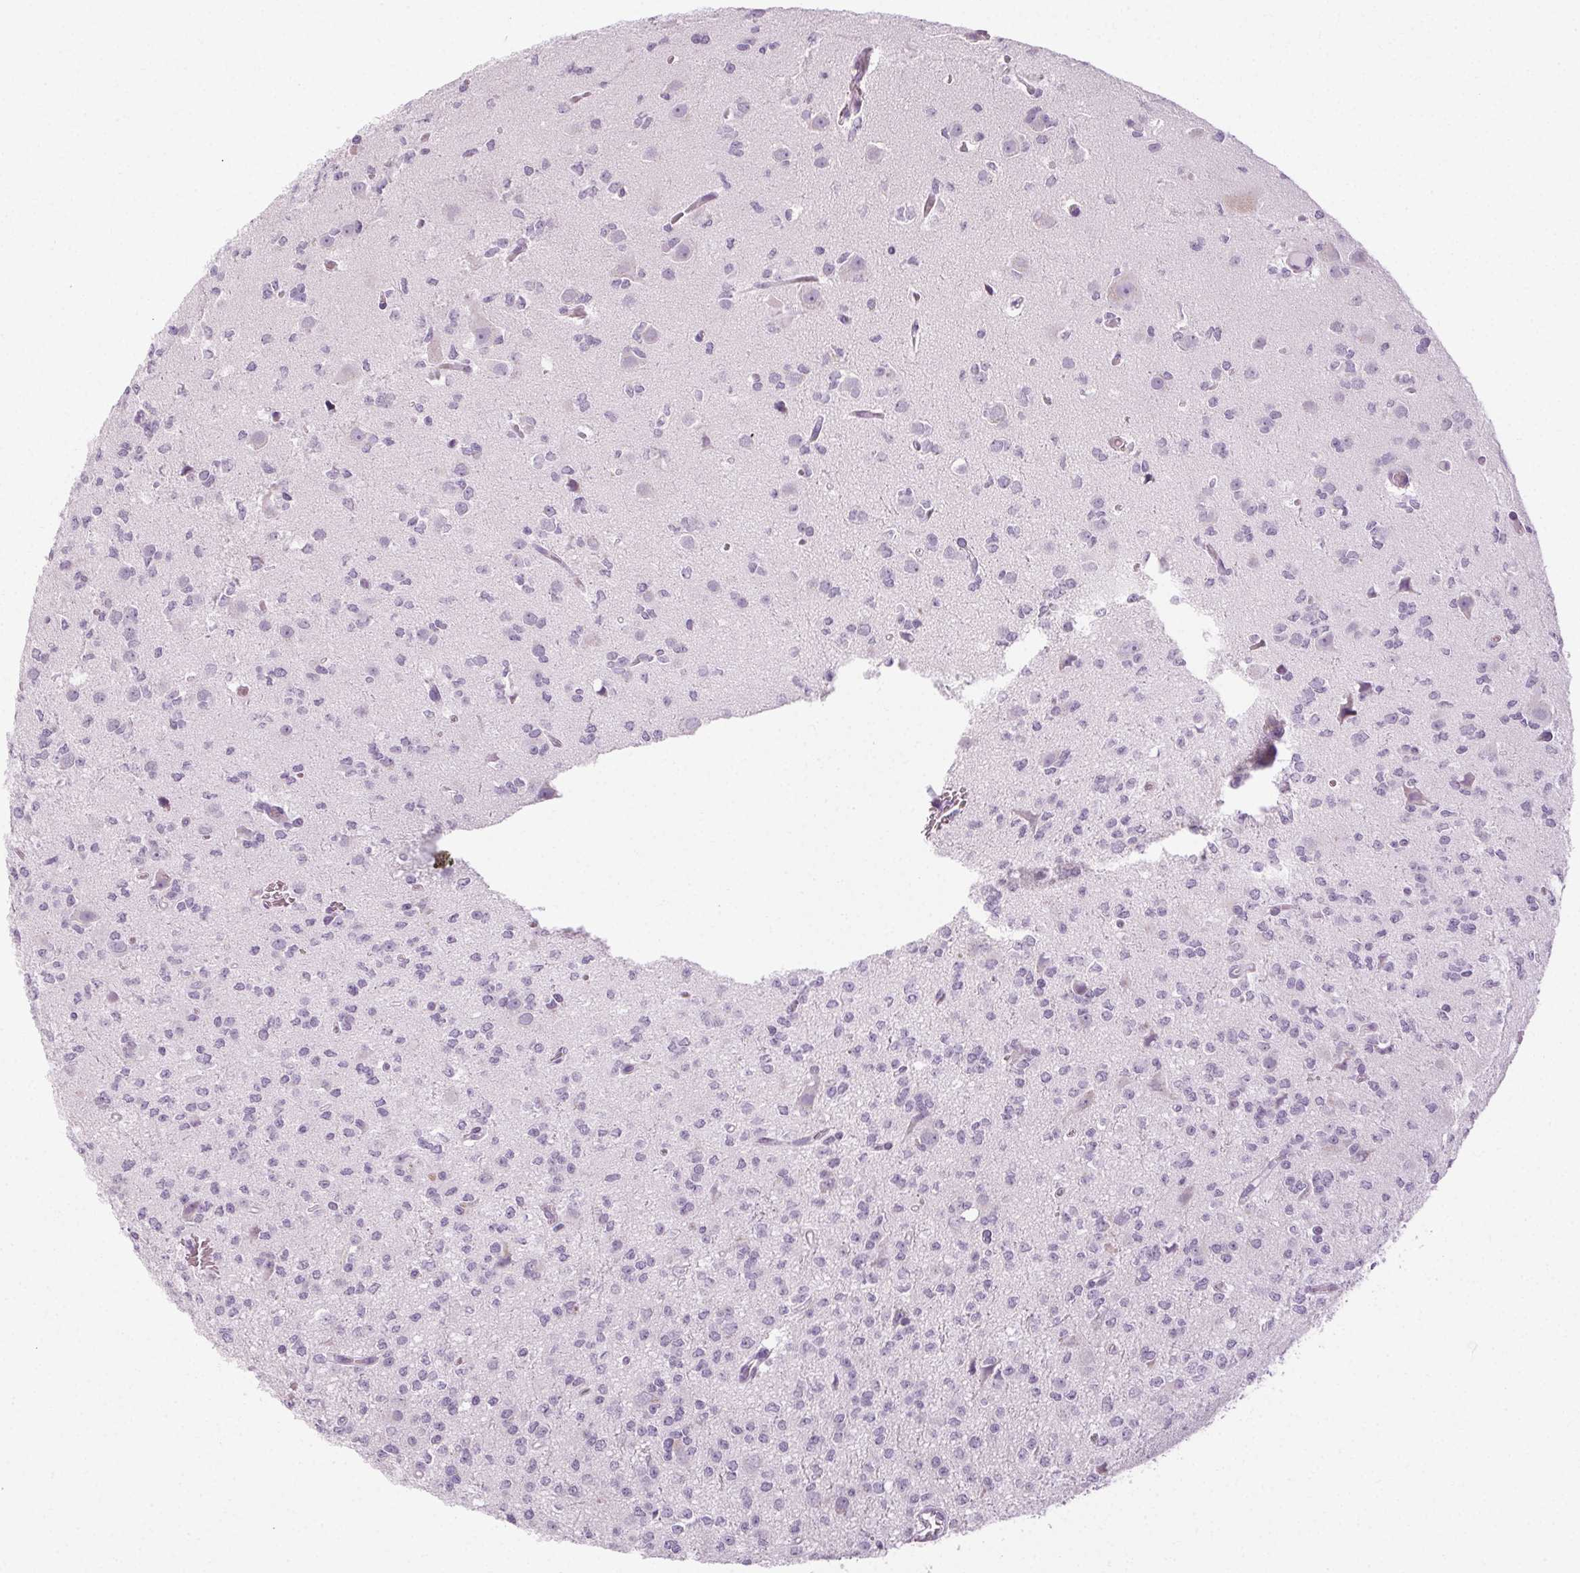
{"staining": {"intensity": "negative", "quantity": "none", "location": "none"}, "tissue": "glioma", "cell_type": "Tumor cells", "image_type": "cancer", "snomed": [{"axis": "morphology", "description": "Glioma, malignant, Low grade"}, {"axis": "topography", "description": "Brain"}], "caption": "Malignant glioma (low-grade) was stained to show a protein in brown. There is no significant staining in tumor cells. (DAB immunohistochemistry (IHC) visualized using brightfield microscopy, high magnification).", "gene": "POMC", "patient": {"sex": "male", "age": 27}}